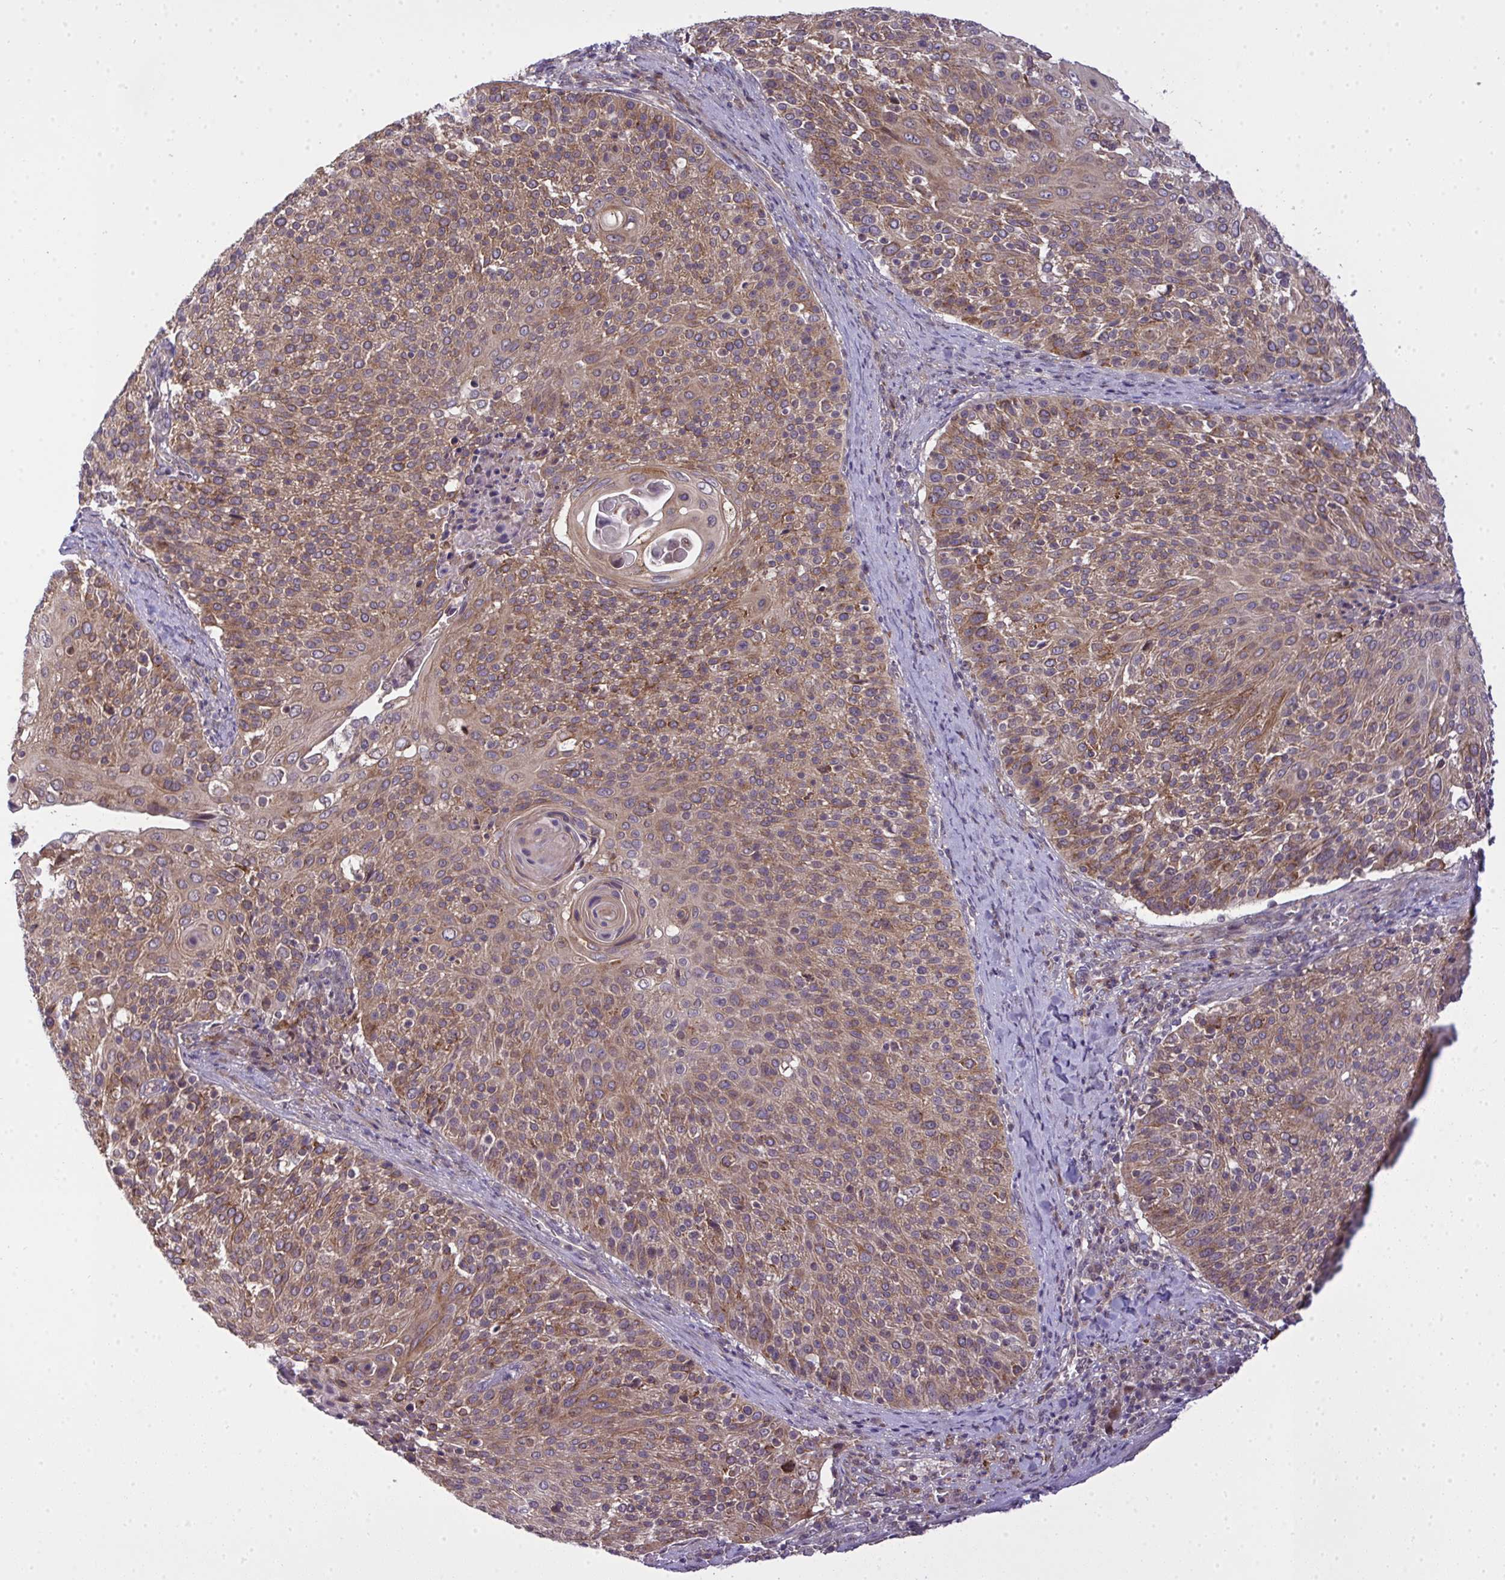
{"staining": {"intensity": "weak", "quantity": ">75%", "location": "cytoplasmic/membranous"}, "tissue": "cervical cancer", "cell_type": "Tumor cells", "image_type": "cancer", "snomed": [{"axis": "morphology", "description": "Squamous cell carcinoma, NOS"}, {"axis": "topography", "description": "Cervix"}], "caption": "Immunohistochemical staining of cervical cancer (squamous cell carcinoma) demonstrates low levels of weak cytoplasmic/membranous protein staining in about >75% of tumor cells.", "gene": "SLC9A6", "patient": {"sex": "female", "age": 31}}